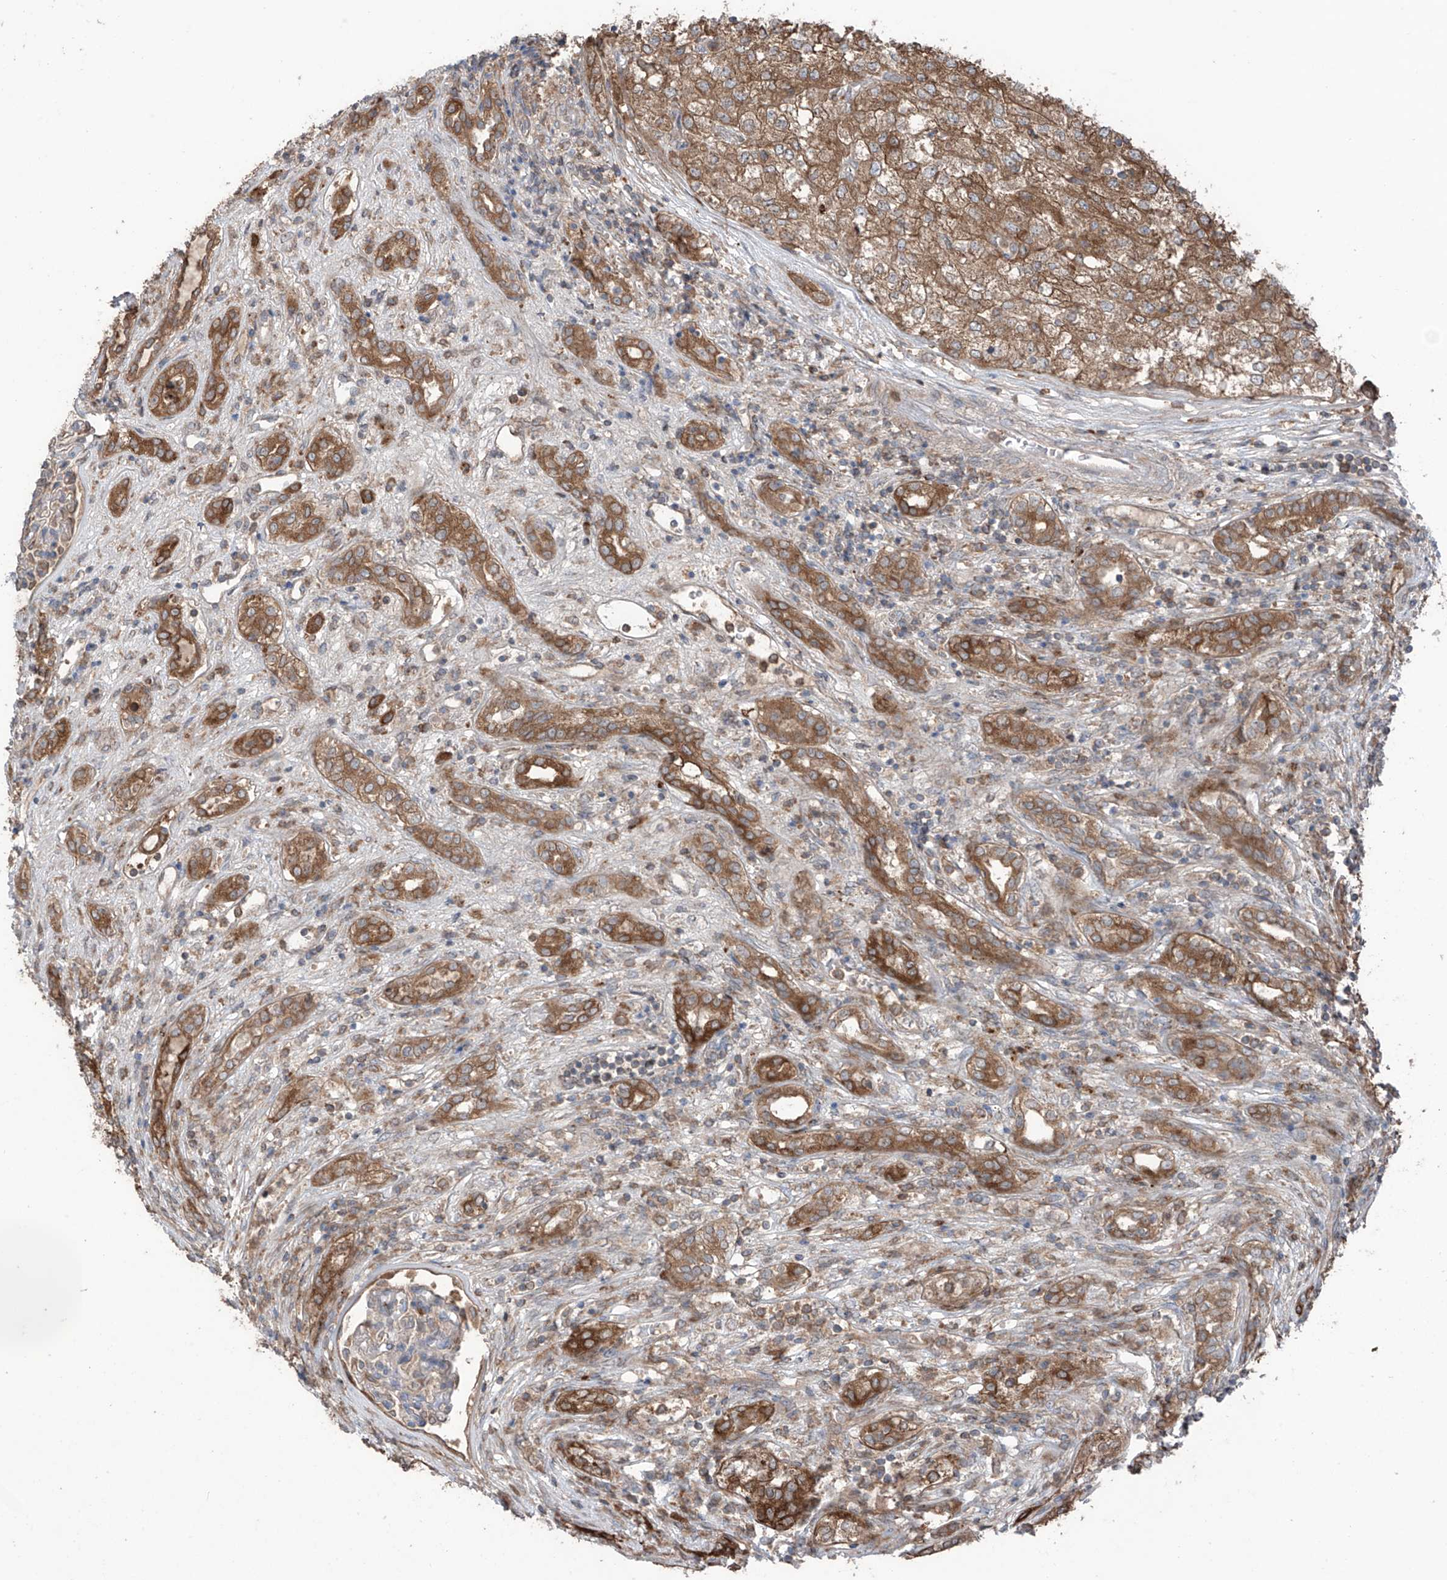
{"staining": {"intensity": "moderate", "quantity": ">75%", "location": "cytoplasmic/membranous"}, "tissue": "renal cancer", "cell_type": "Tumor cells", "image_type": "cancer", "snomed": [{"axis": "morphology", "description": "Adenocarcinoma, NOS"}, {"axis": "topography", "description": "Kidney"}], "caption": "Renal adenocarcinoma stained for a protein shows moderate cytoplasmic/membranous positivity in tumor cells. (Stains: DAB (3,3'-diaminobenzidine) in brown, nuclei in blue, Microscopy: brightfield microscopy at high magnification).", "gene": "SAMD3", "patient": {"sex": "female", "age": 54}}